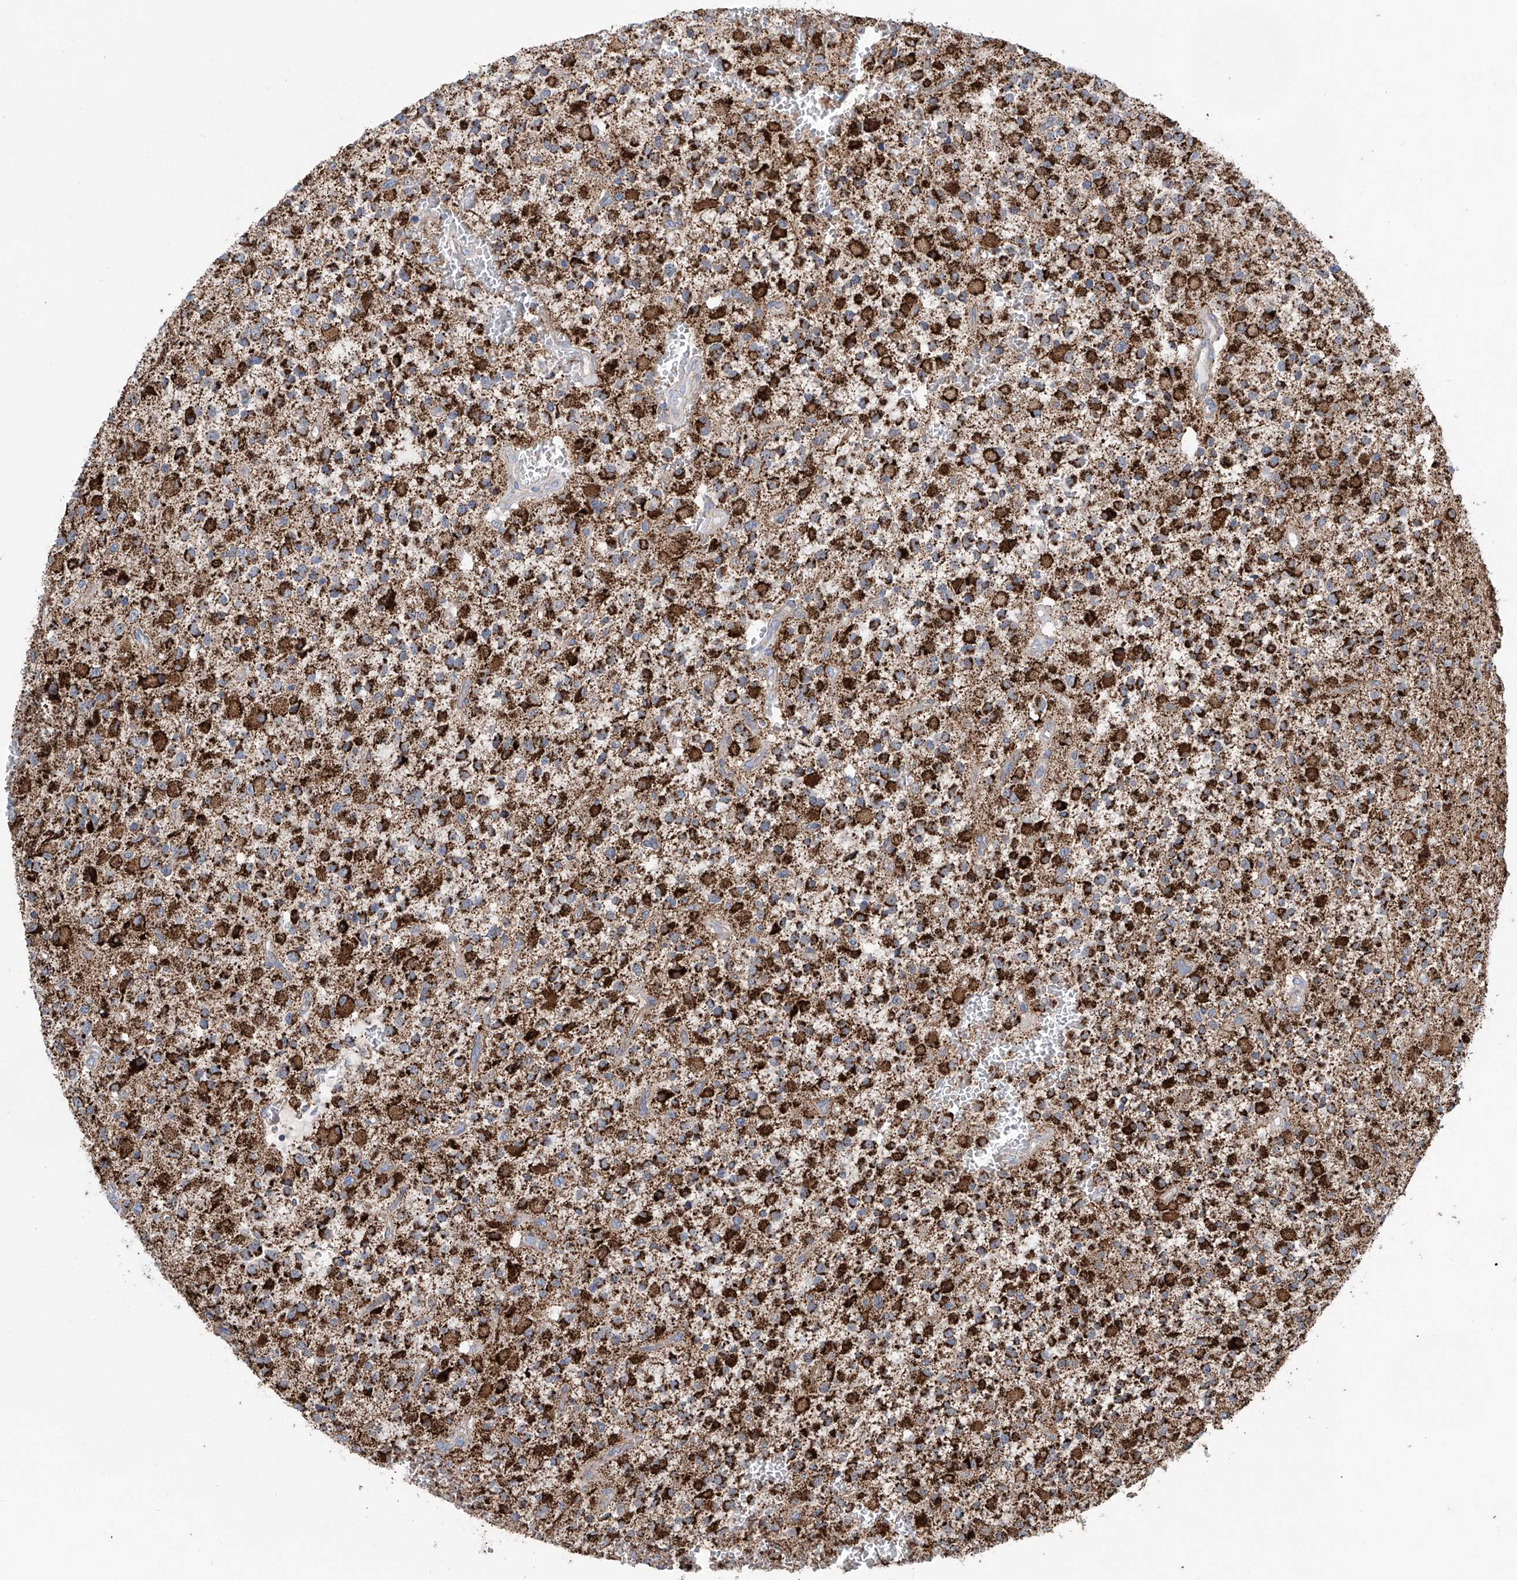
{"staining": {"intensity": "strong", "quantity": ">75%", "location": "cytoplasmic/membranous"}, "tissue": "glioma", "cell_type": "Tumor cells", "image_type": "cancer", "snomed": [{"axis": "morphology", "description": "Glioma, malignant, High grade"}, {"axis": "topography", "description": "Brain"}], "caption": "Malignant glioma (high-grade) tissue reveals strong cytoplasmic/membranous positivity in about >75% of tumor cells, visualized by immunohistochemistry.", "gene": "ALDH6A1", "patient": {"sex": "male", "age": 34}}